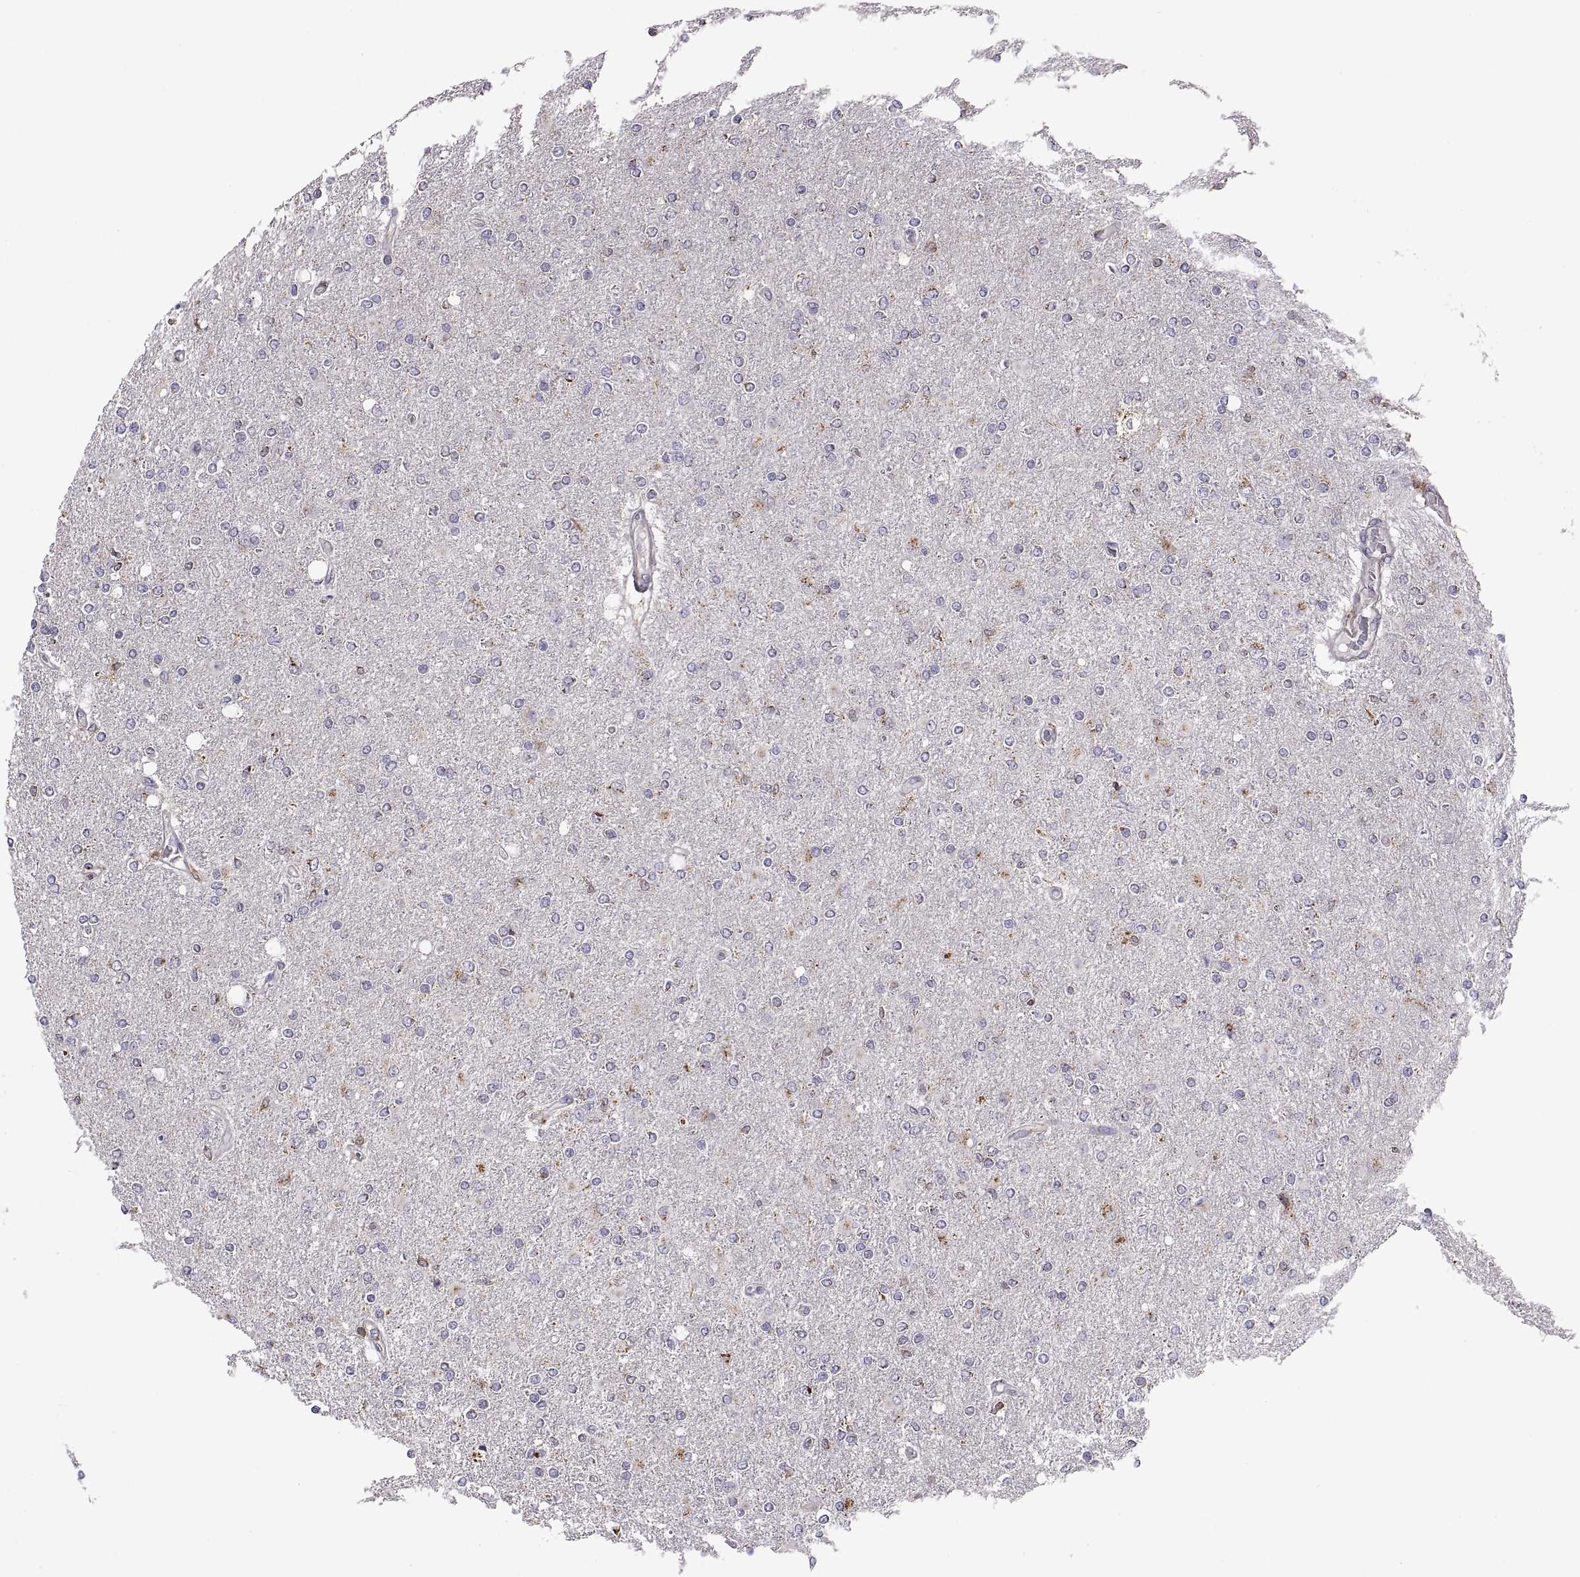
{"staining": {"intensity": "negative", "quantity": "none", "location": "none"}, "tissue": "glioma", "cell_type": "Tumor cells", "image_type": "cancer", "snomed": [{"axis": "morphology", "description": "Glioma, malignant, High grade"}, {"axis": "topography", "description": "Cerebral cortex"}], "caption": "Tumor cells are negative for protein expression in human high-grade glioma (malignant).", "gene": "ACAP1", "patient": {"sex": "male", "age": 70}}